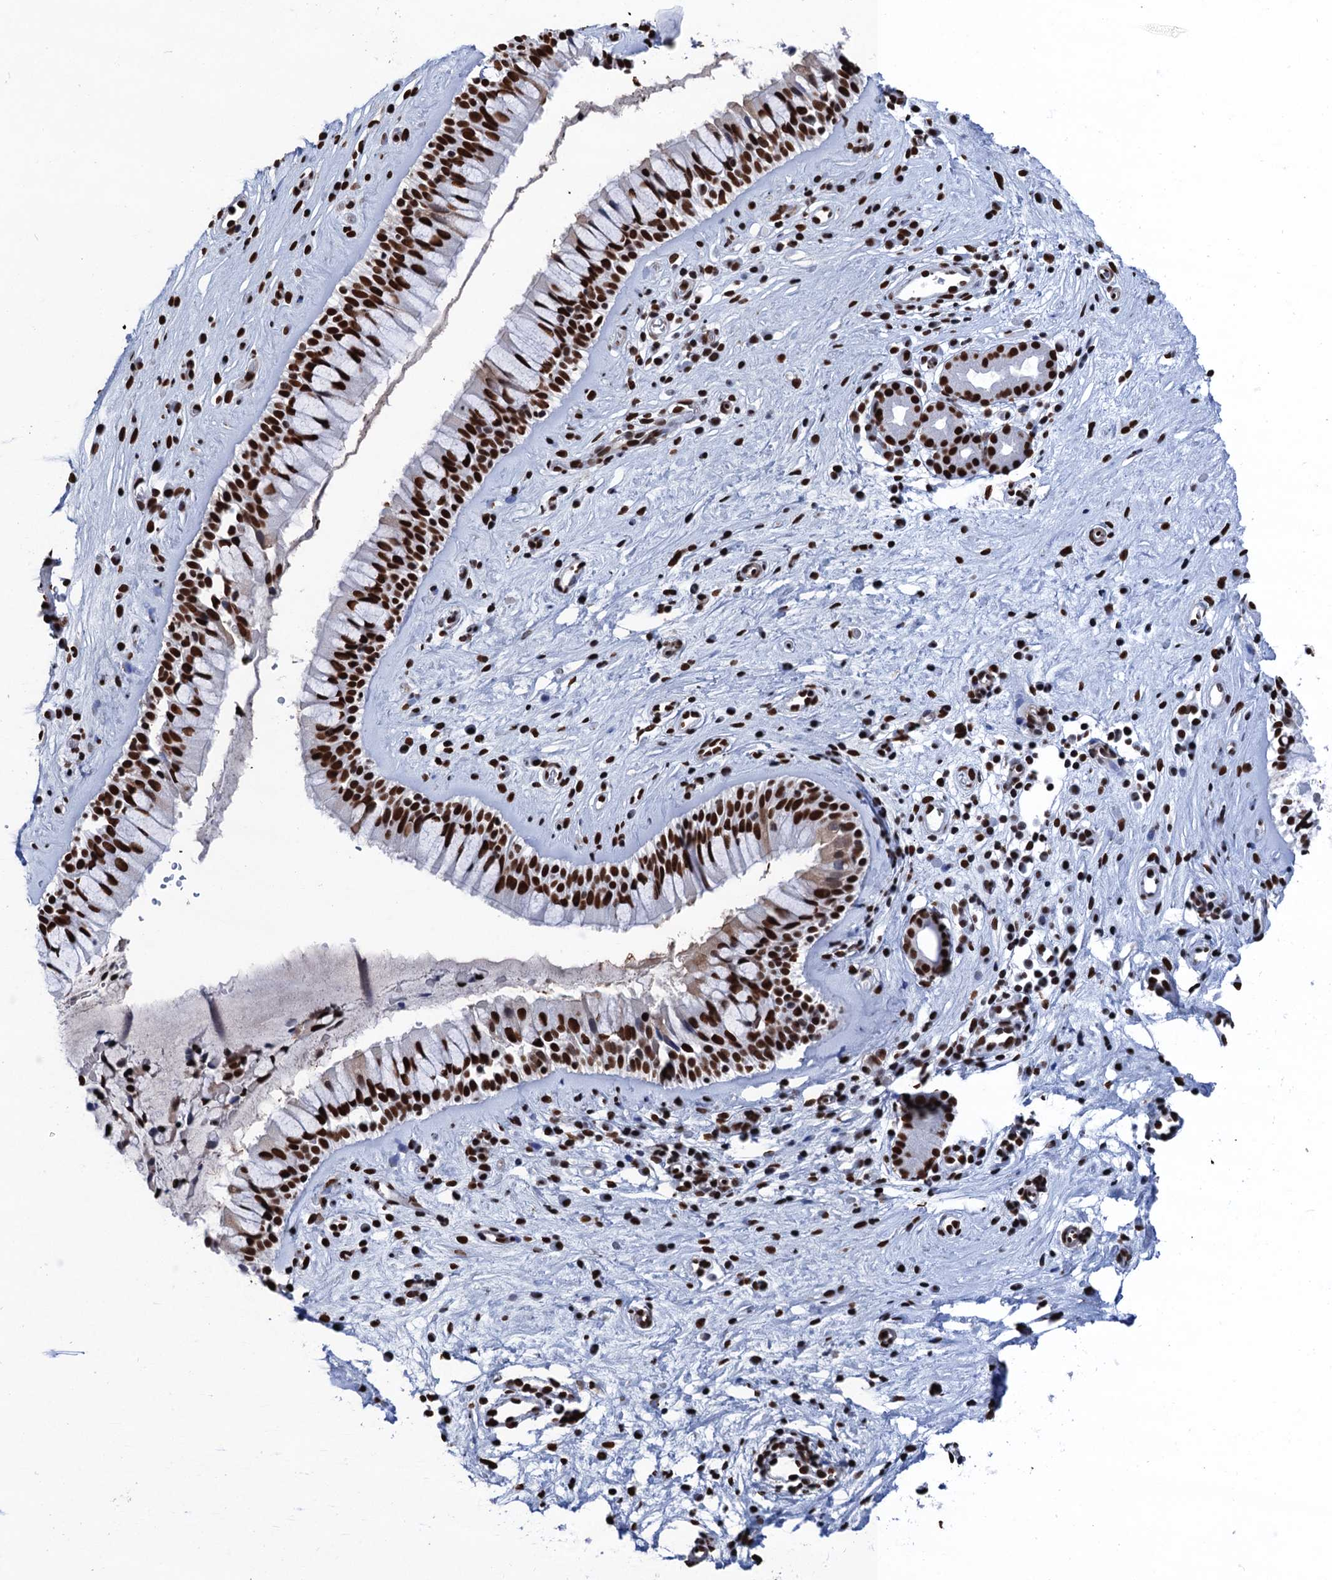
{"staining": {"intensity": "strong", "quantity": ">75%", "location": "nuclear"}, "tissue": "nasopharynx", "cell_type": "Respiratory epithelial cells", "image_type": "normal", "snomed": [{"axis": "morphology", "description": "Normal tissue, NOS"}, {"axis": "topography", "description": "Nasopharynx"}], "caption": "Nasopharynx stained with IHC demonstrates strong nuclear positivity in approximately >75% of respiratory epithelial cells.", "gene": "UBA2", "patient": {"sex": "male", "age": 32}}